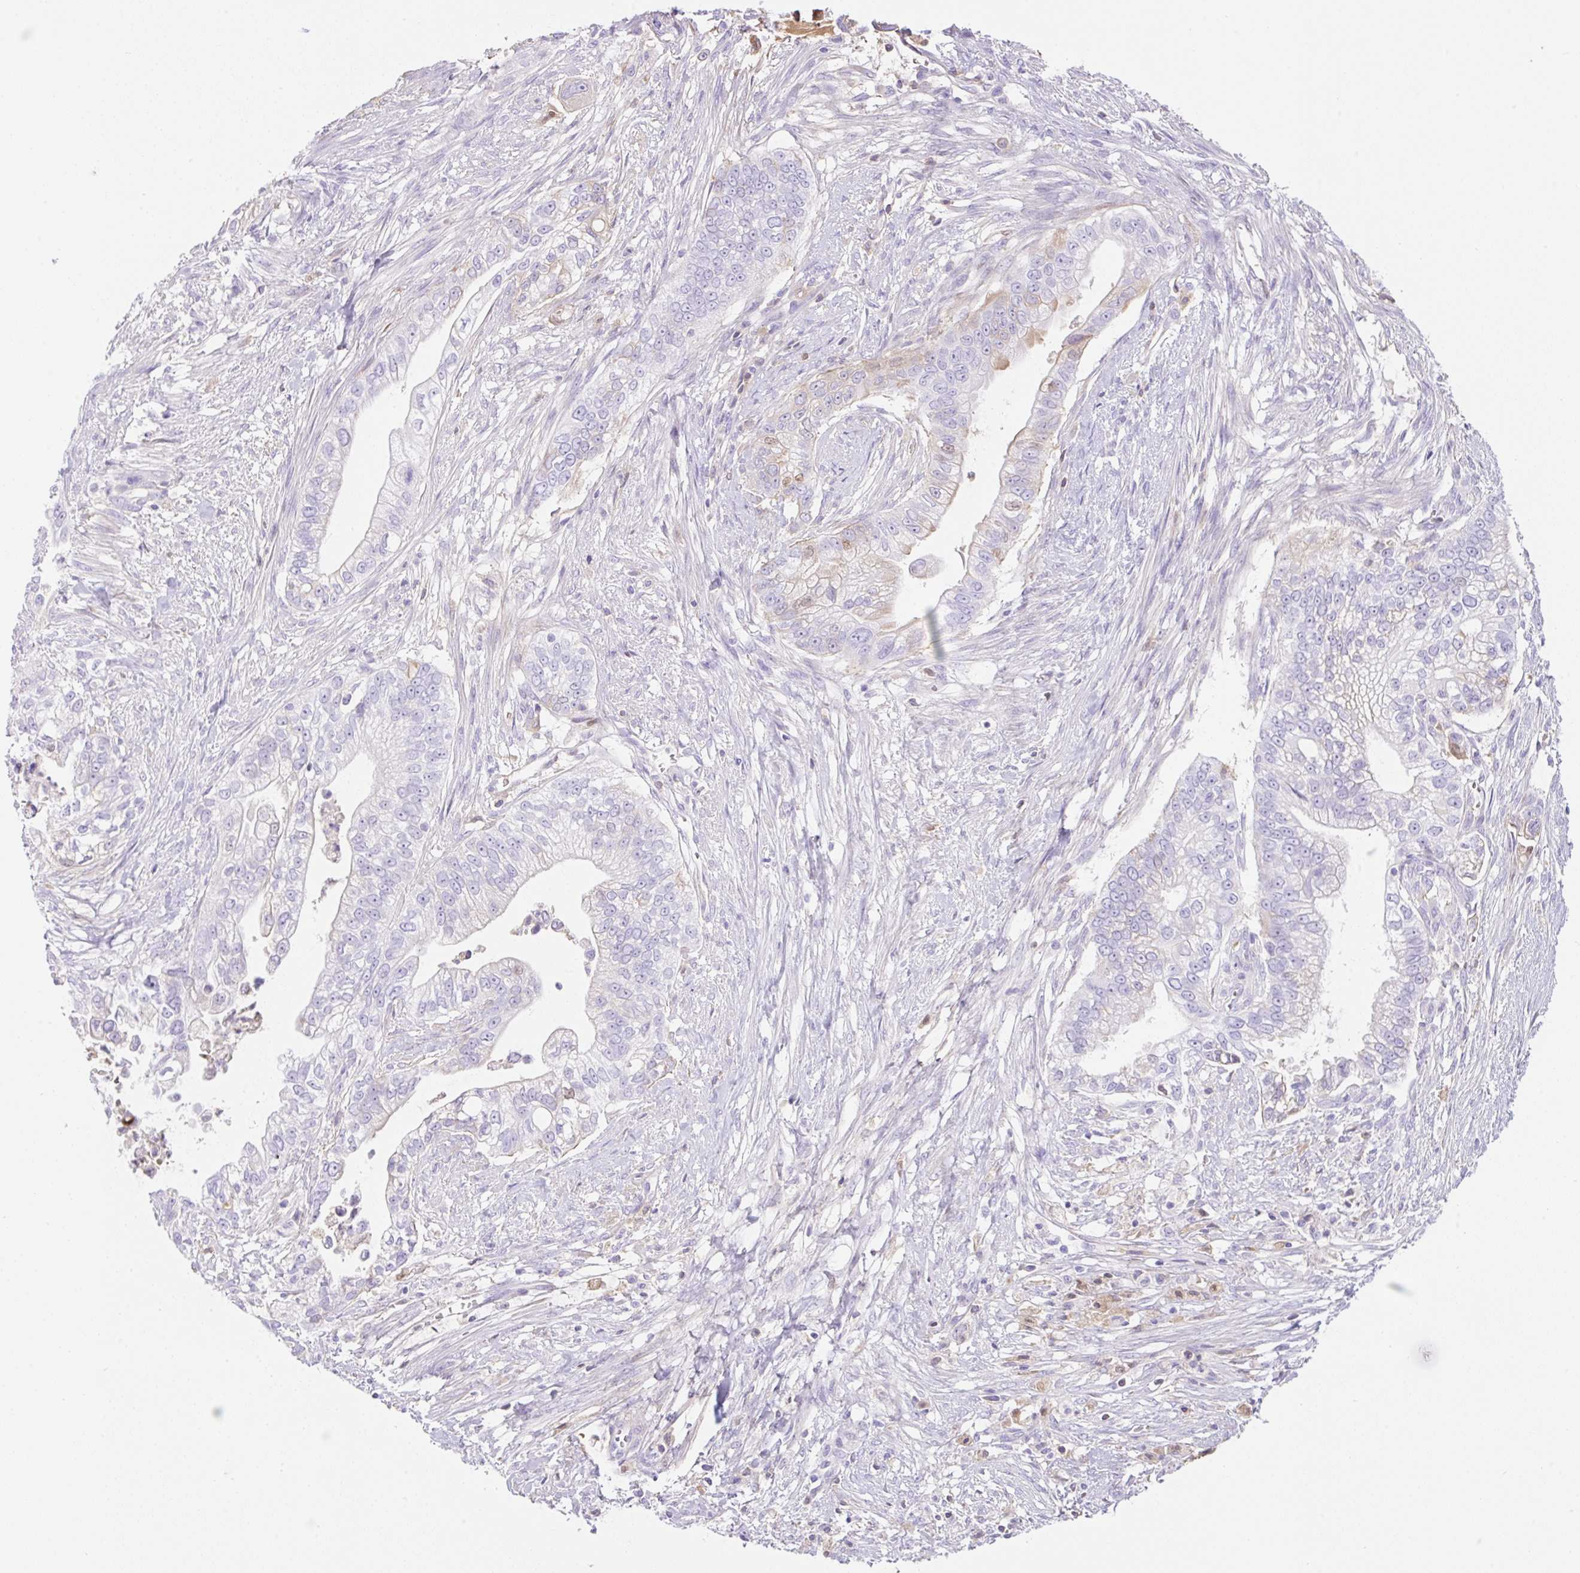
{"staining": {"intensity": "negative", "quantity": "none", "location": "none"}, "tissue": "pancreatic cancer", "cell_type": "Tumor cells", "image_type": "cancer", "snomed": [{"axis": "morphology", "description": "Adenocarcinoma, NOS"}, {"axis": "topography", "description": "Pancreas"}], "caption": "Micrograph shows no protein expression in tumor cells of pancreatic cancer (adenocarcinoma) tissue.", "gene": "TDRD15", "patient": {"sex": "male", "age": 70}}